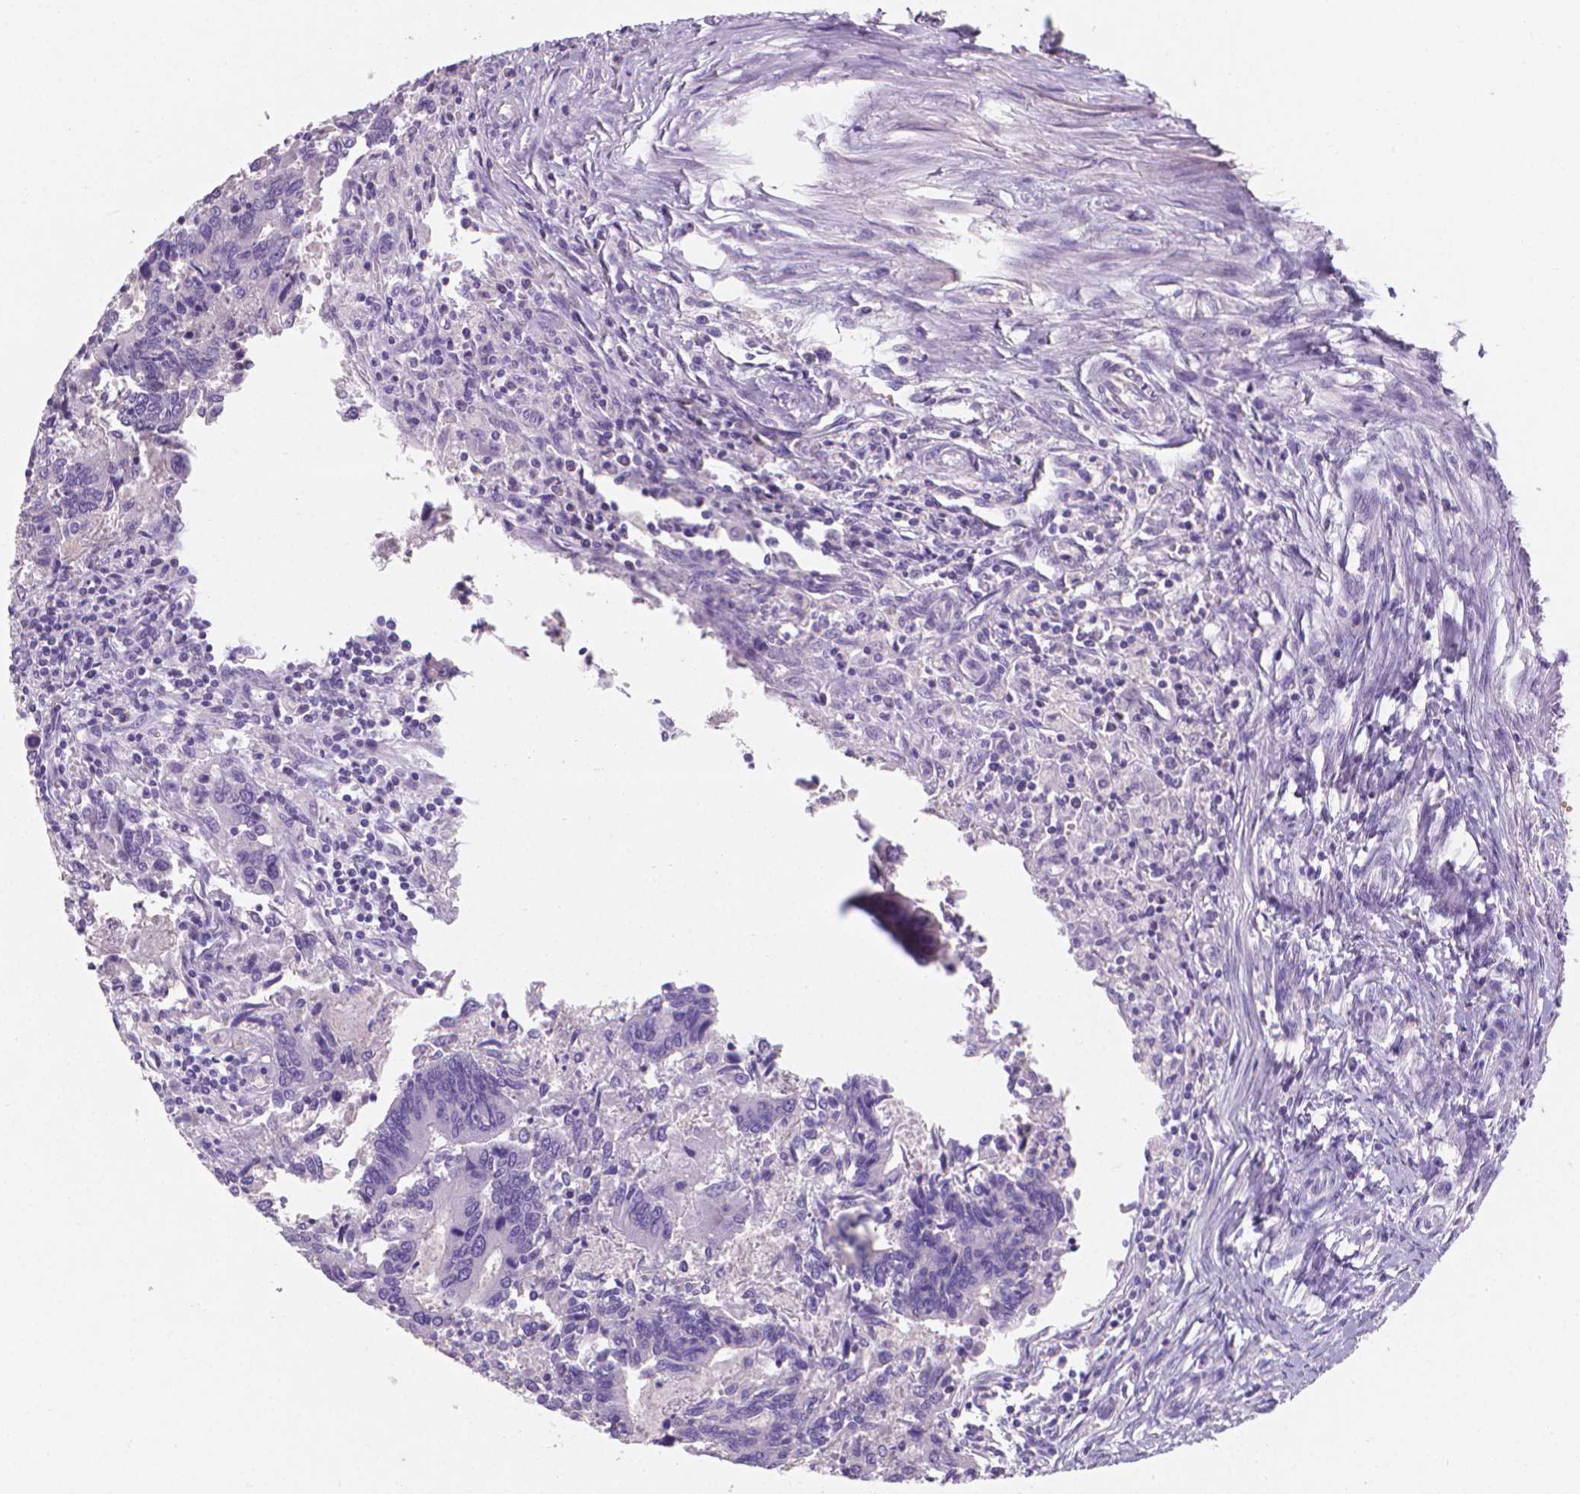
{"staining": {"intensity": "negative", "quantity": "none", "location": "none"}, "tissue": "colorectal cancer", "cell_type": "Tumor cells", "image_type": "cancer", "snomed": [{"axis": "morphology", "description": "Adenocarcinoma, NOS"}, {"axis": "topography", "description": "Colon"}], "caption": "The image displays no significant positivity in tumor cells of adenocarcinoma (colorectal). (IHC, brightfield microscopy, high magnification).", "gene": "XPNPEP2", "patient": {"sex": "female", "age": 67}}